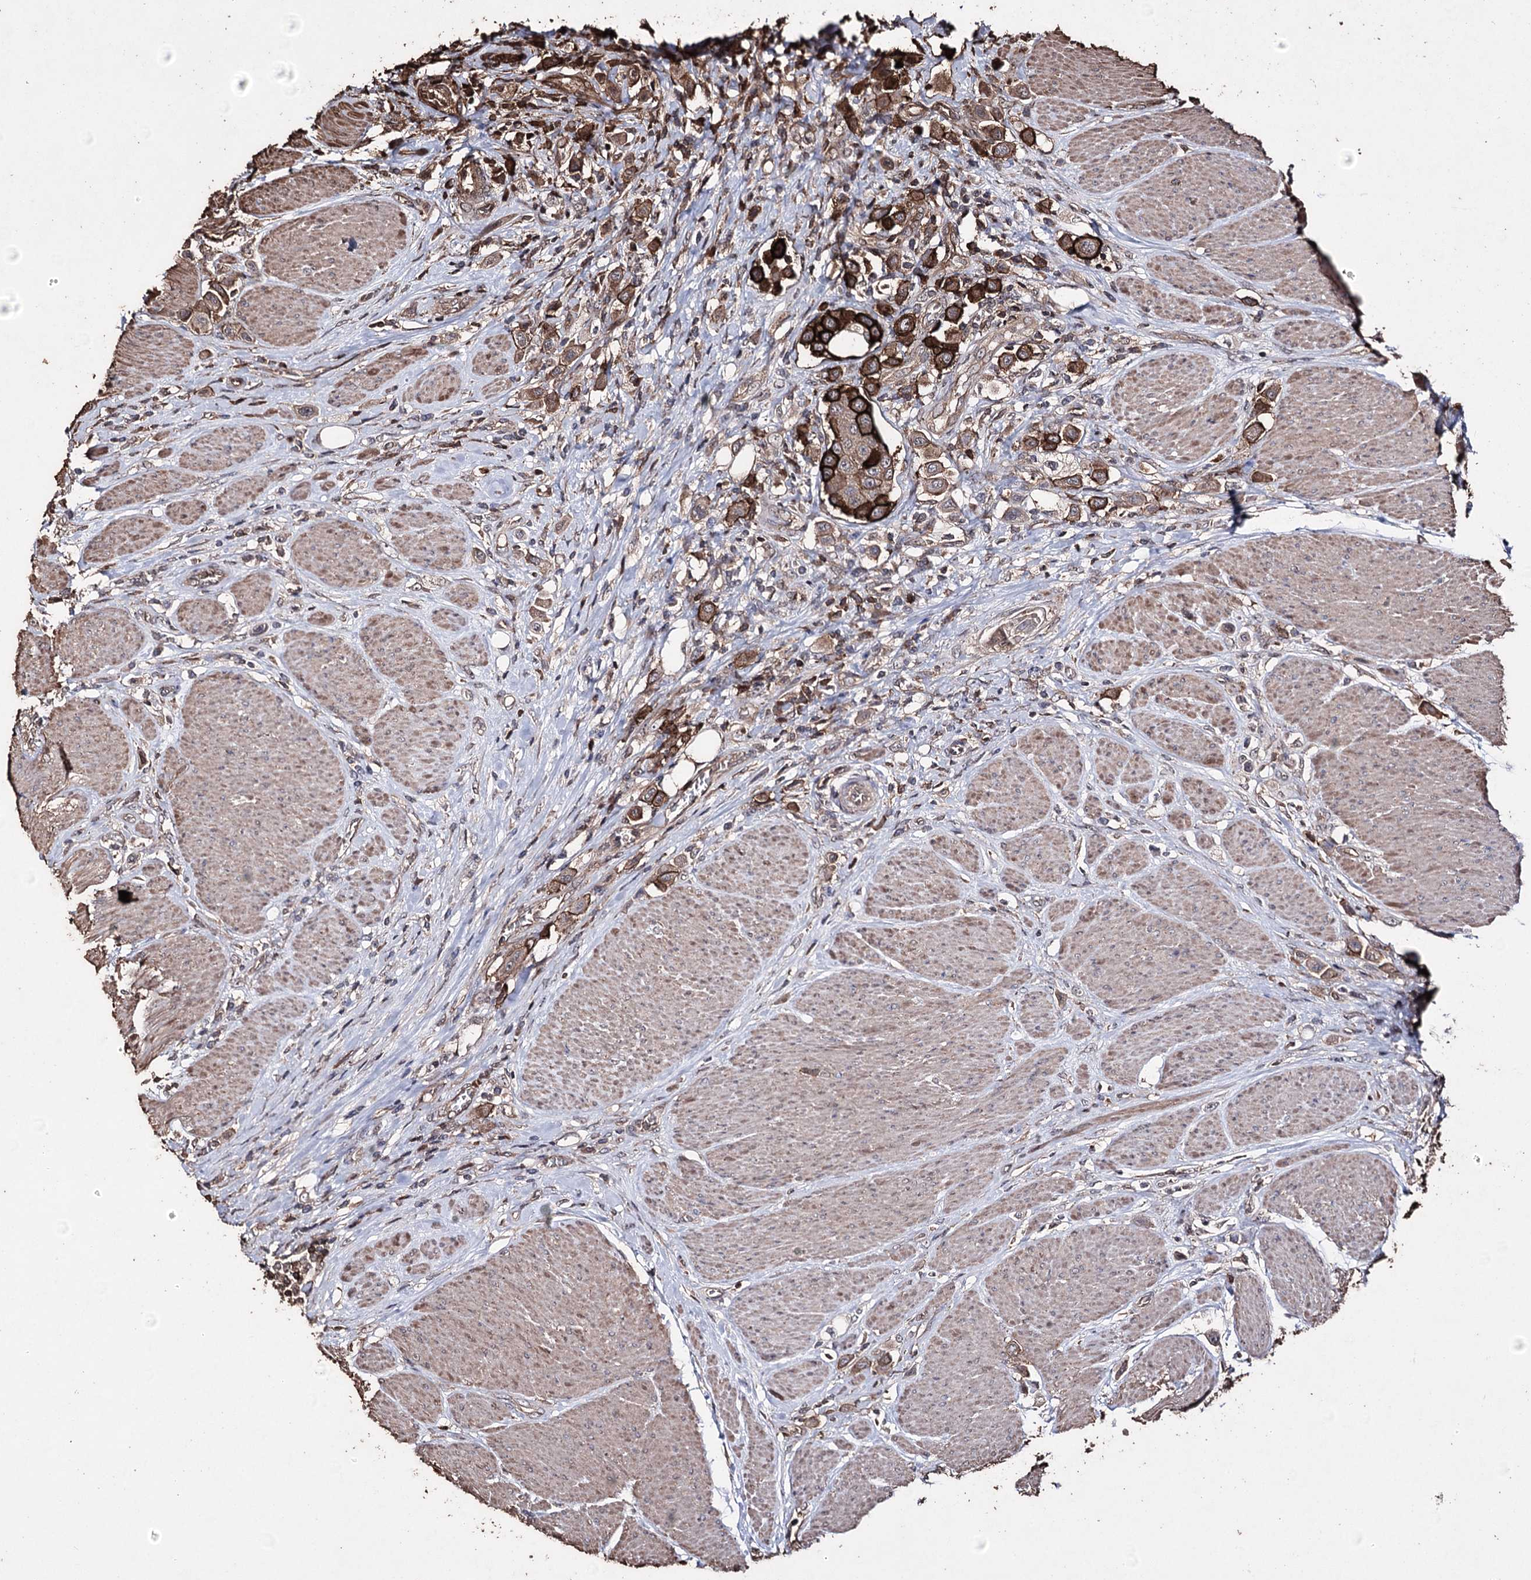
{"staining": {"intensity": "strong", "quantity": ">75%", "location": "cytoplasmic/membranous"}, "tissue": "urothelial cancer", "cell_type": "Tumor cells", "image_type": "cancer", "snomed": [{"axis": "morphology", "description": "Urothelial carcinoma, High grade"}, {"axis": "topography", "description": "Urinary bladder"}], "caption": "Tumor cells demonstrate strong cytoplasmic/membranous positivity in about >75% of cells in urothelial carcinoma (high-grade).", "gene": "ZNF662", "patient": {"sex": "male", "age": 50}}